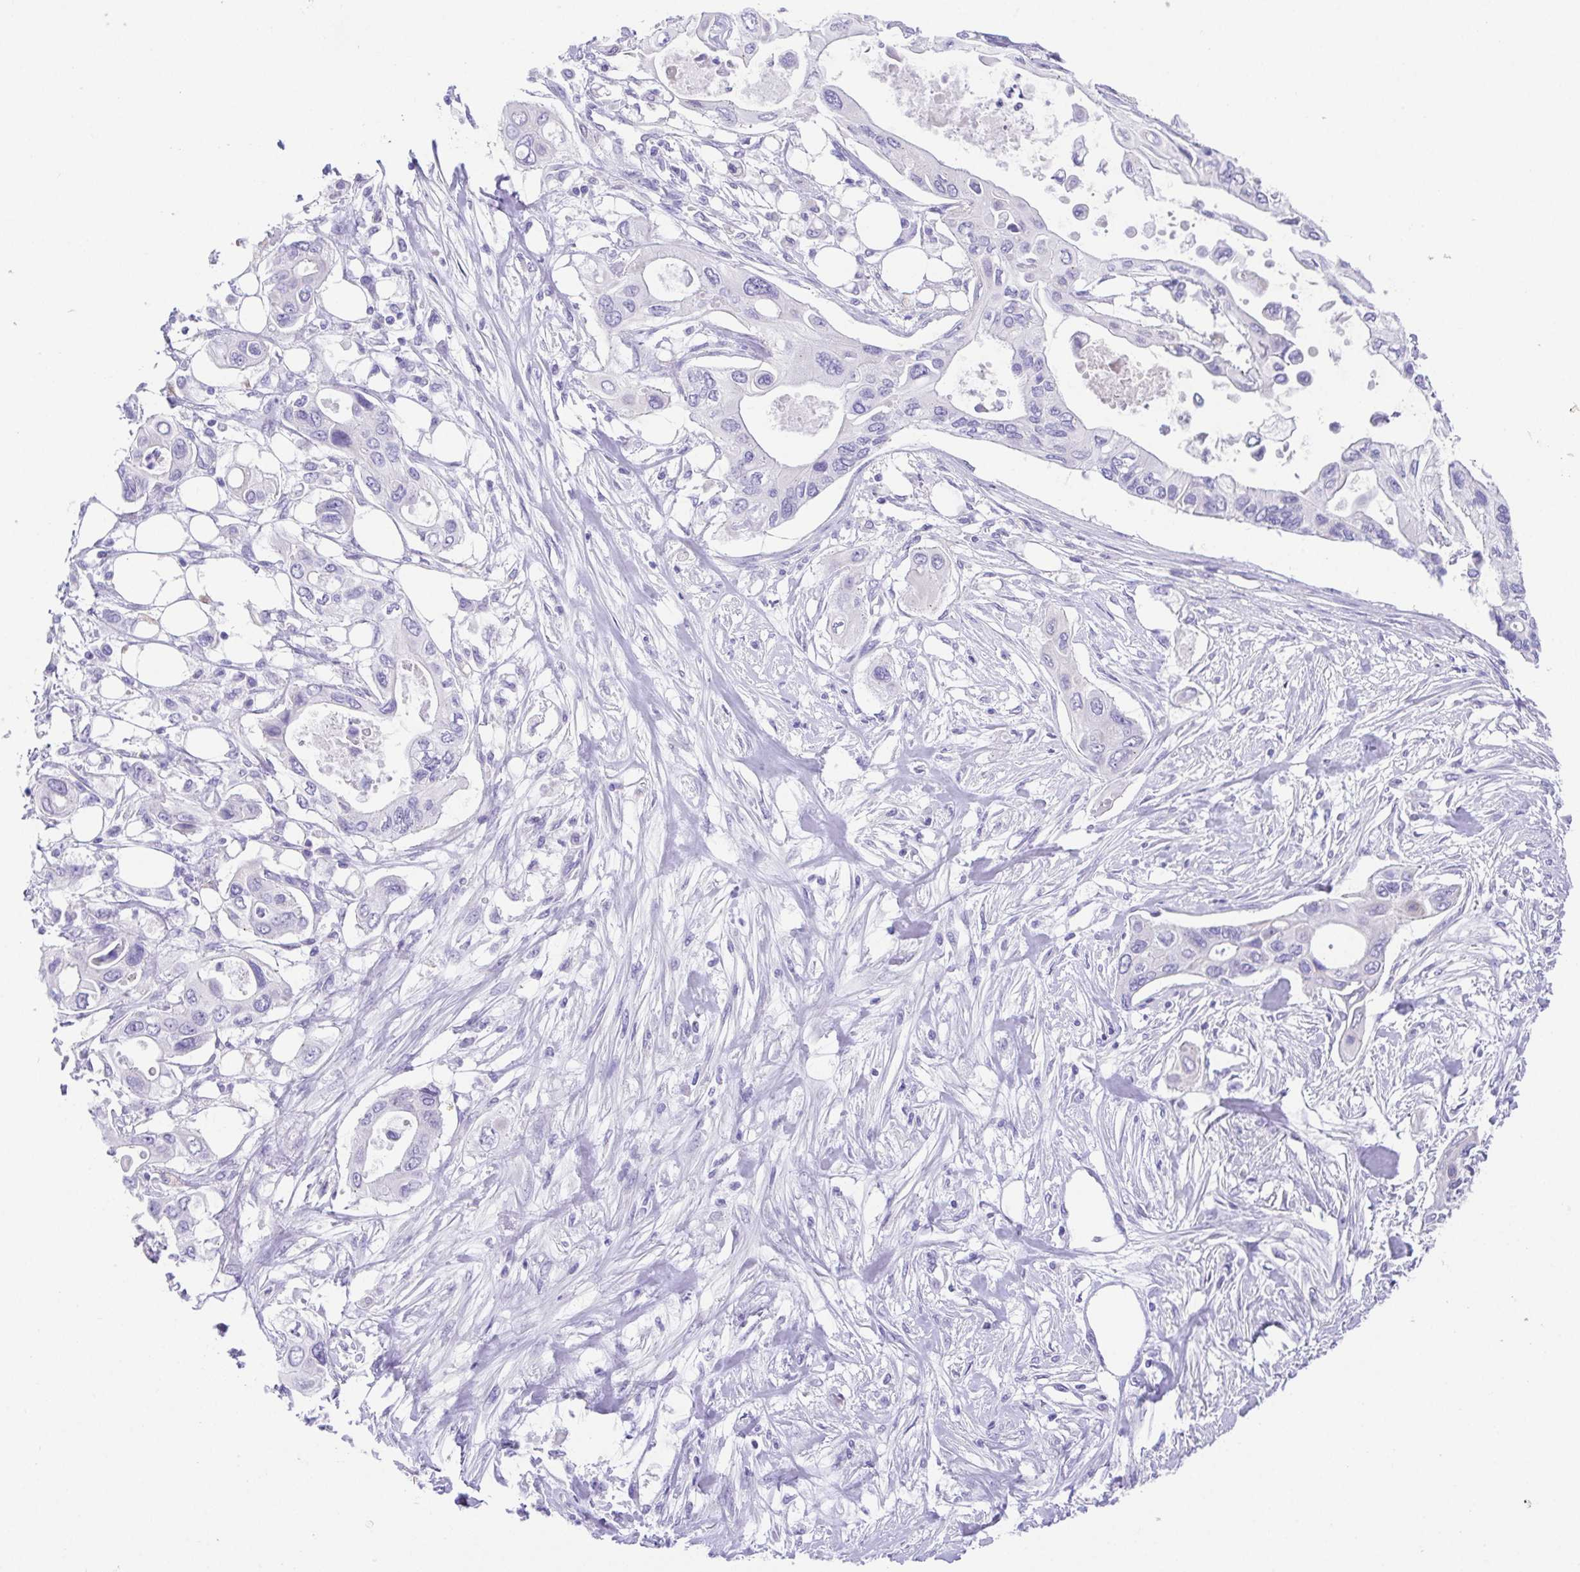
{"staining": {"intensity": "negative", "quantity": "none", "location": "none"}, "tissue": "pancreatic cancer", "cell_type": "Tumor cells", "image_type": "cancer", "snomed": [{"axis": "morphology", "description": "Adenocarcinoma, NOS"}, {"axis": "topography", "description": "Pancreas"}], "caption": "IHC image of pancreatic cancer stained for a protein (brown), which displays no expression in tumor cells.", "gene": "SPATA4", "patient": {"sex": "female", "age": 63}}